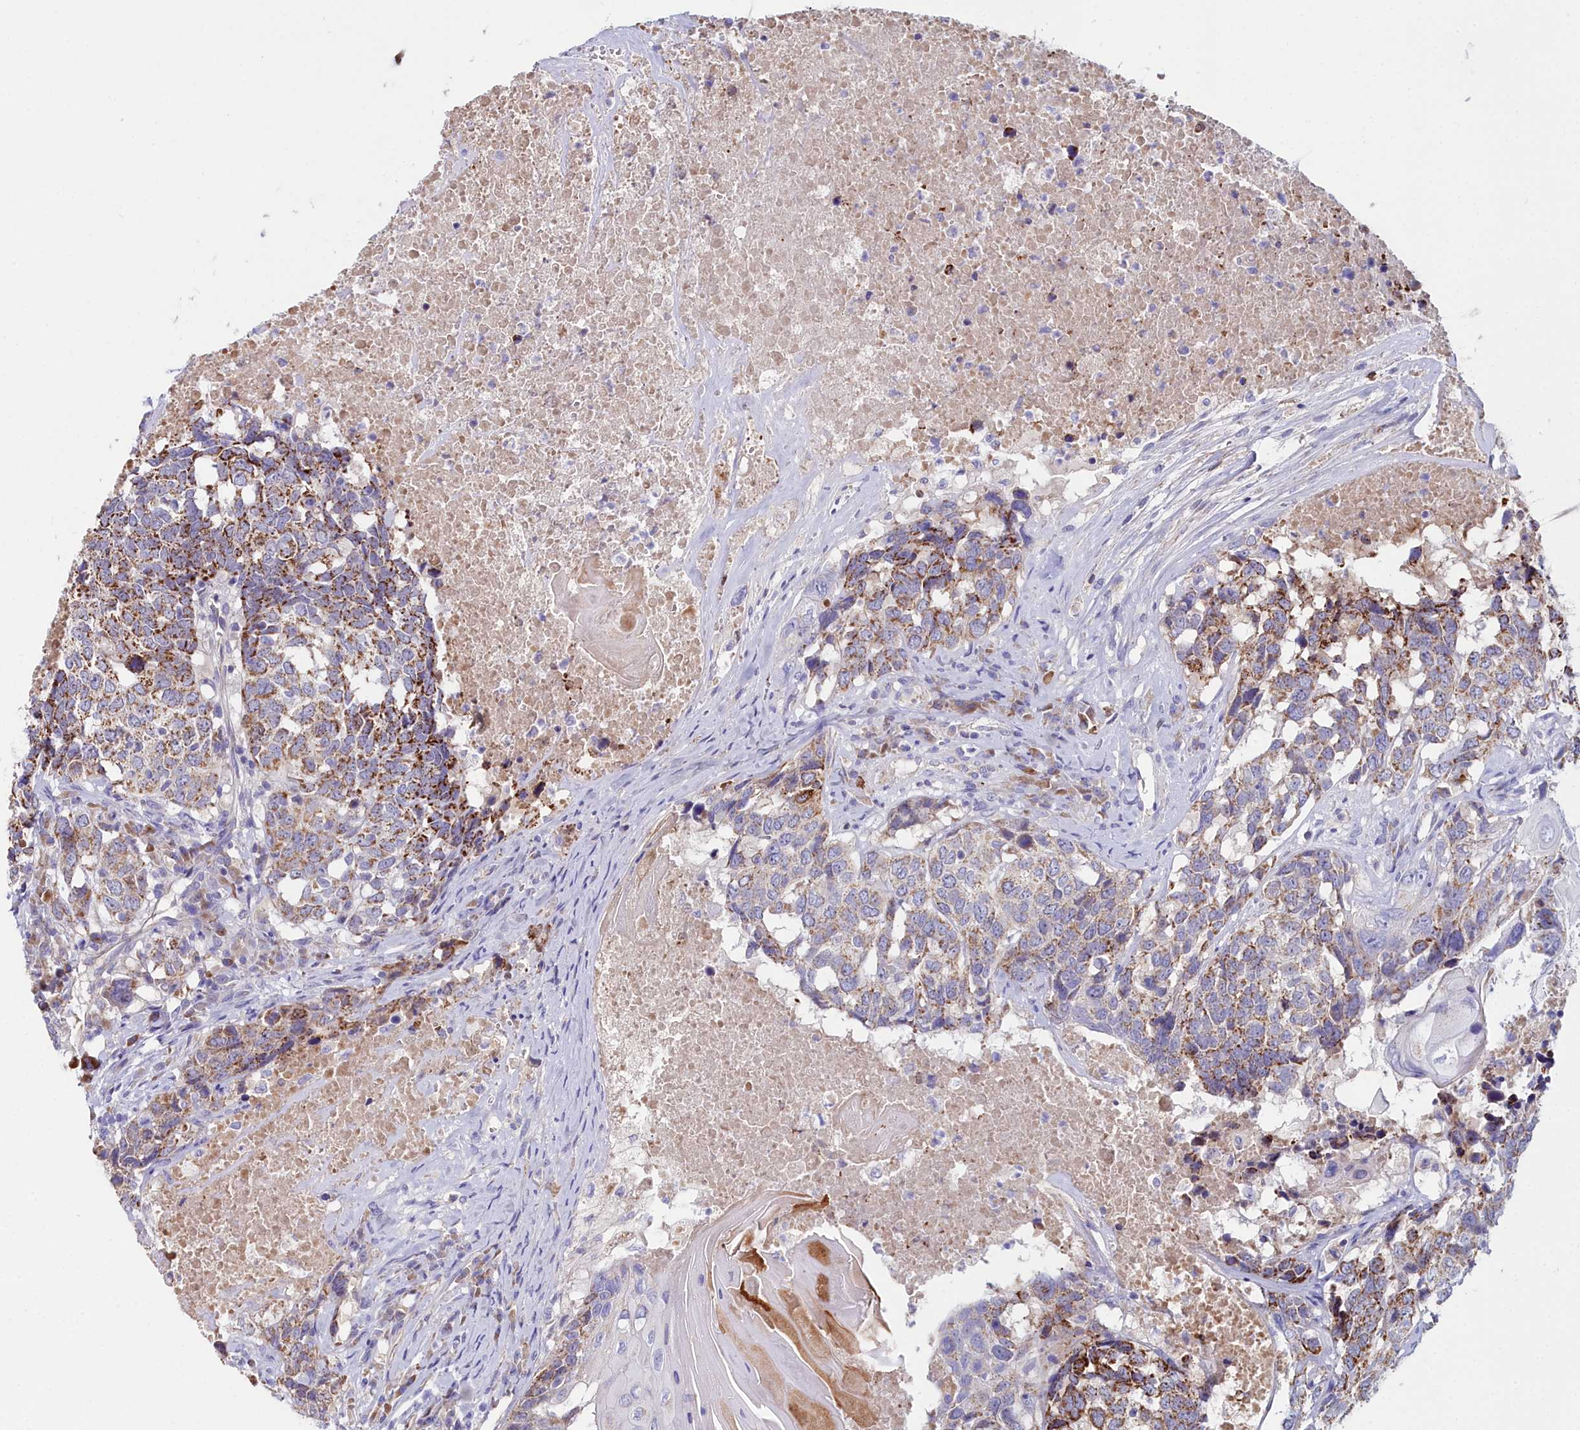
{"staining": {"intensity": "moderate", "quantity": ">75%", "location": "cytoplasmic/membranous"}, "tissue": "head and neck cancer", "cell_type": "Tumor cells", "image_type": "cancer", "snomed": [{"axis": "morphology", "description": "Squamous cell carcinoma, NOS"}, {"axis": "topography", "description": "Head-Neck"}], "caption": "IHC micrograph of human squamous cell carcinoma (head and neck) stained for a protein (brown), which displays medium levels of moderate cytoplasmic/membranous staining in about >75% of tumor cells.", "gene": "SLC49A3", "patient": {"sex": "male", "age": 66}}